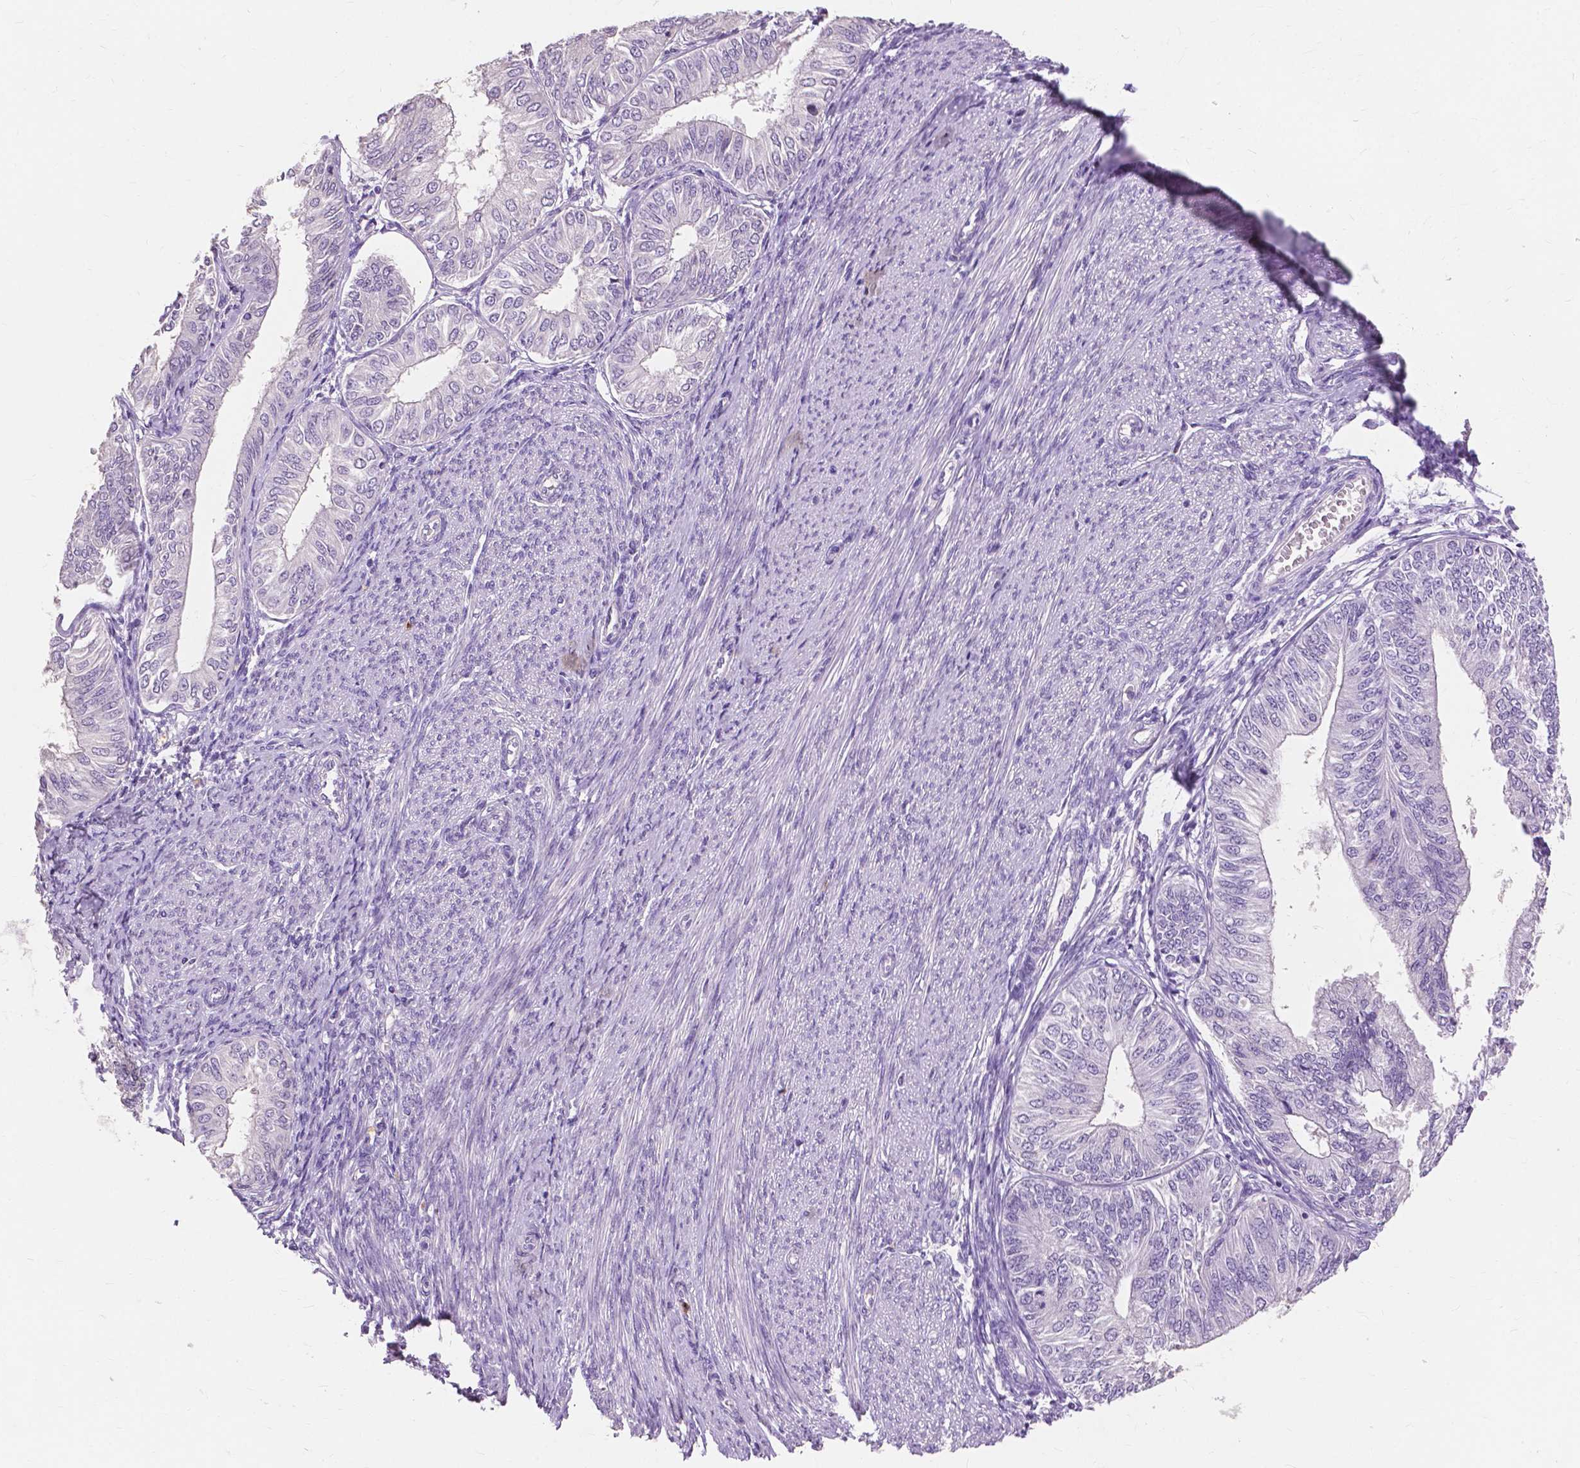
{"staining": {"intensity": "negative", "quantity": "none", "location": "none"}, "tissue": "endometrial cancer", "cell_type": "Tumor cells", "image_type": "cancer", "snomed": [{"axis": "morphology", "description": "Adenocarcinoma, NOS"}, {"axis": "topography", "description": "Endometrium"}], "caption": "IHC image of adenocarcinoma (endometrial) stained for a protein (brown), which reveals no staining in tumor cells.", "gene": "CXCR2", "patient": {"sex": "female", "age": 58}}